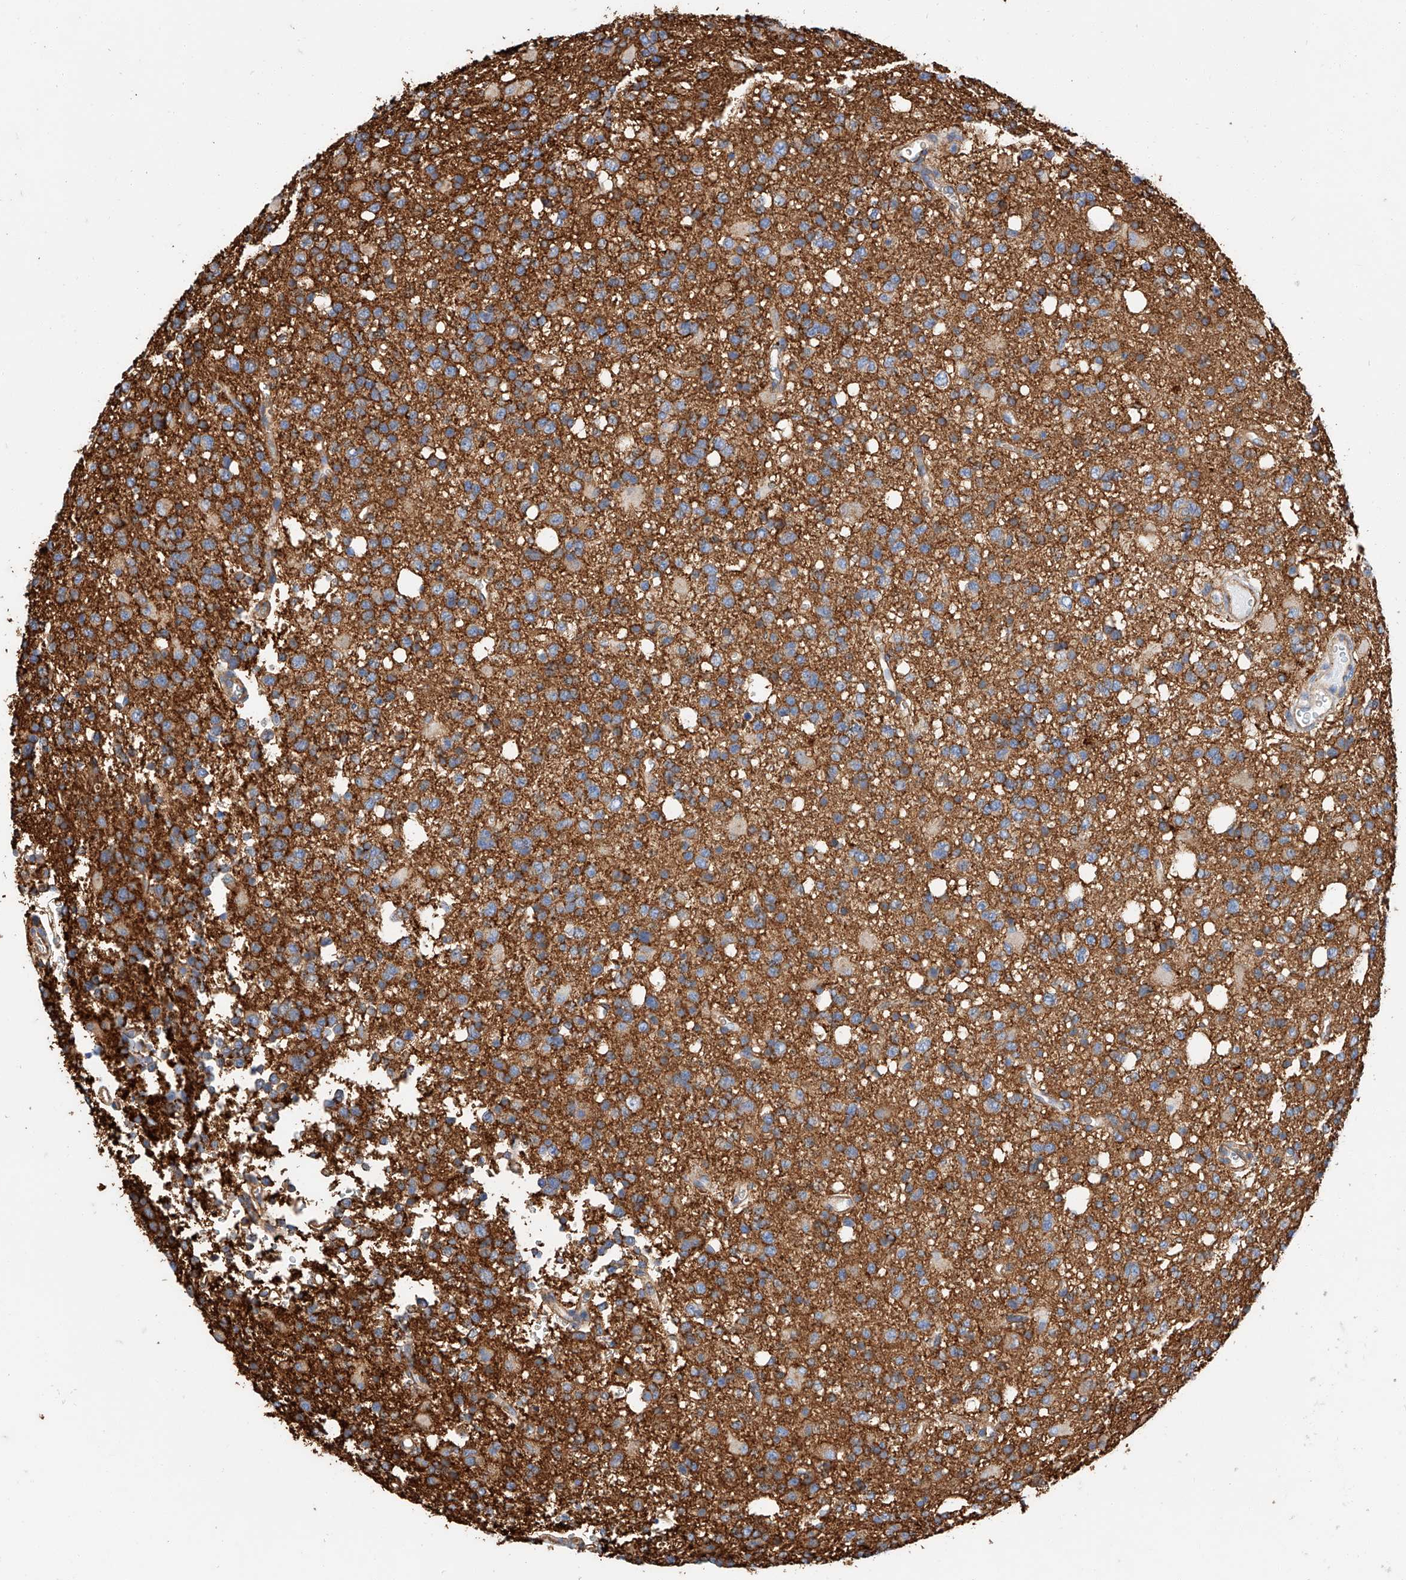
{"staining": {"intensity": "moderate", "quantity": ">75%", "location": "cytoplasmic/membranous"}, "tissue": "glioma", "cell_type": "Tumor cells", "image_type": "cancer", "snomed": [{"axis": "morphology", "description": "Glioma, malignant, High grade"}, {"axis": "topography", "description": "Brain"}], "caption": "This image reveals malignant glioma (high-grade) stained with immunohistochemistry to label a protein in brown. The cytoplasmic/membranous of tumor cells show moderate positivity for the protein. Nuclei are counter-stained blue.", "gene": "HAUS4", "patient": {"sex": "female", "age": 62}}